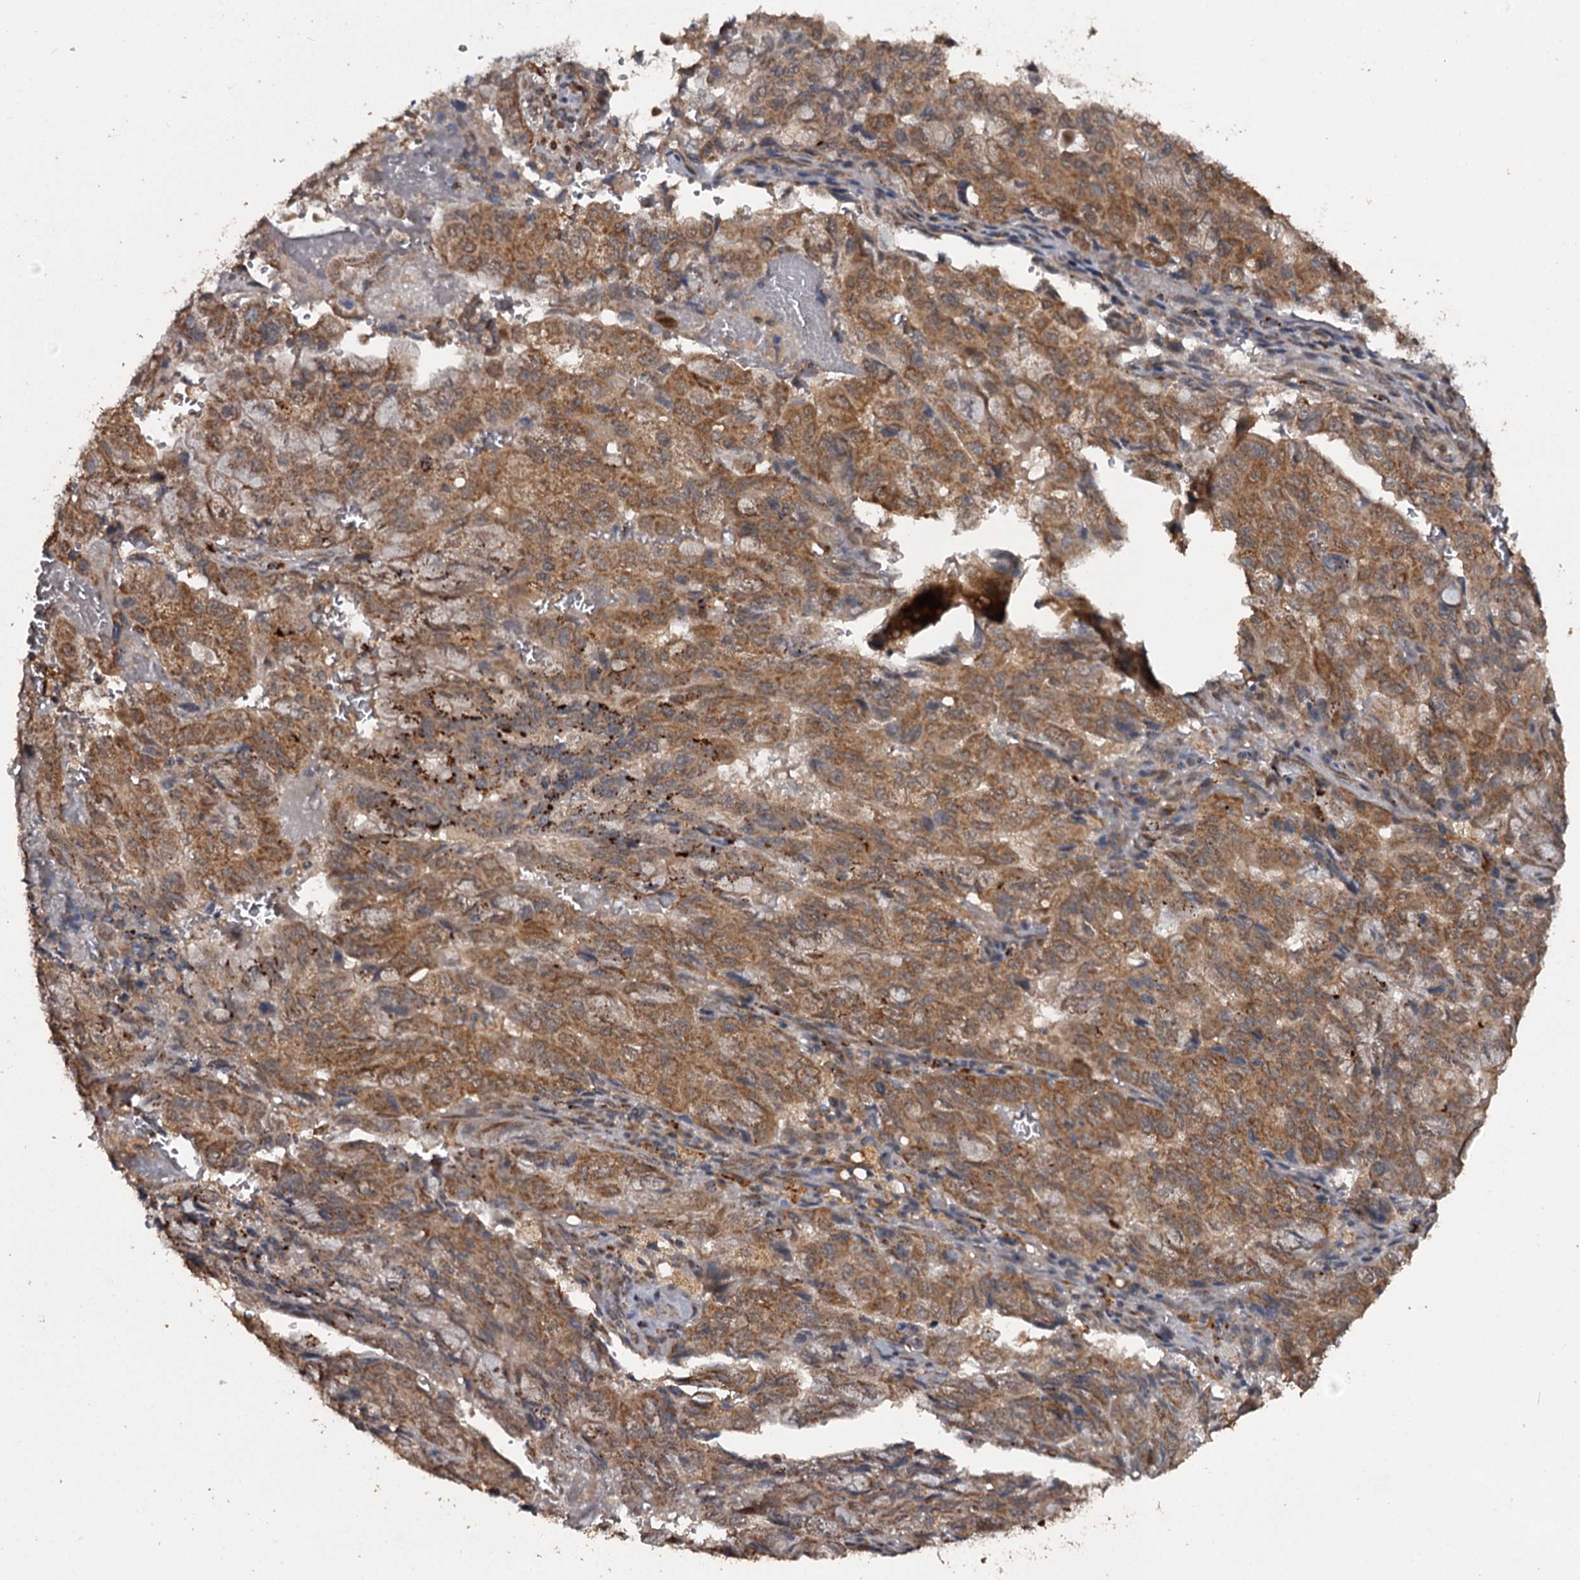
{"staining": {"intensity": "moderate", "quantity": ">75%", "location": "cytoplasmic/membranous"}, "tissue": "pancreatic cancer", "cell_type": "Tumor cells", "image_type": "cancer", "snomed": [{"axis": "morphology", "description": "Adenocarcinoma, NOS"}, {"axis": "topography", "description": "Pancreas"}], "caption": "Human pancreatic adenocarcinoma stained with a protein marker exhibits moderate staining in tumor cells.", "gene": "WIPI1", "patient": {"sex": "male", "age": 59}}